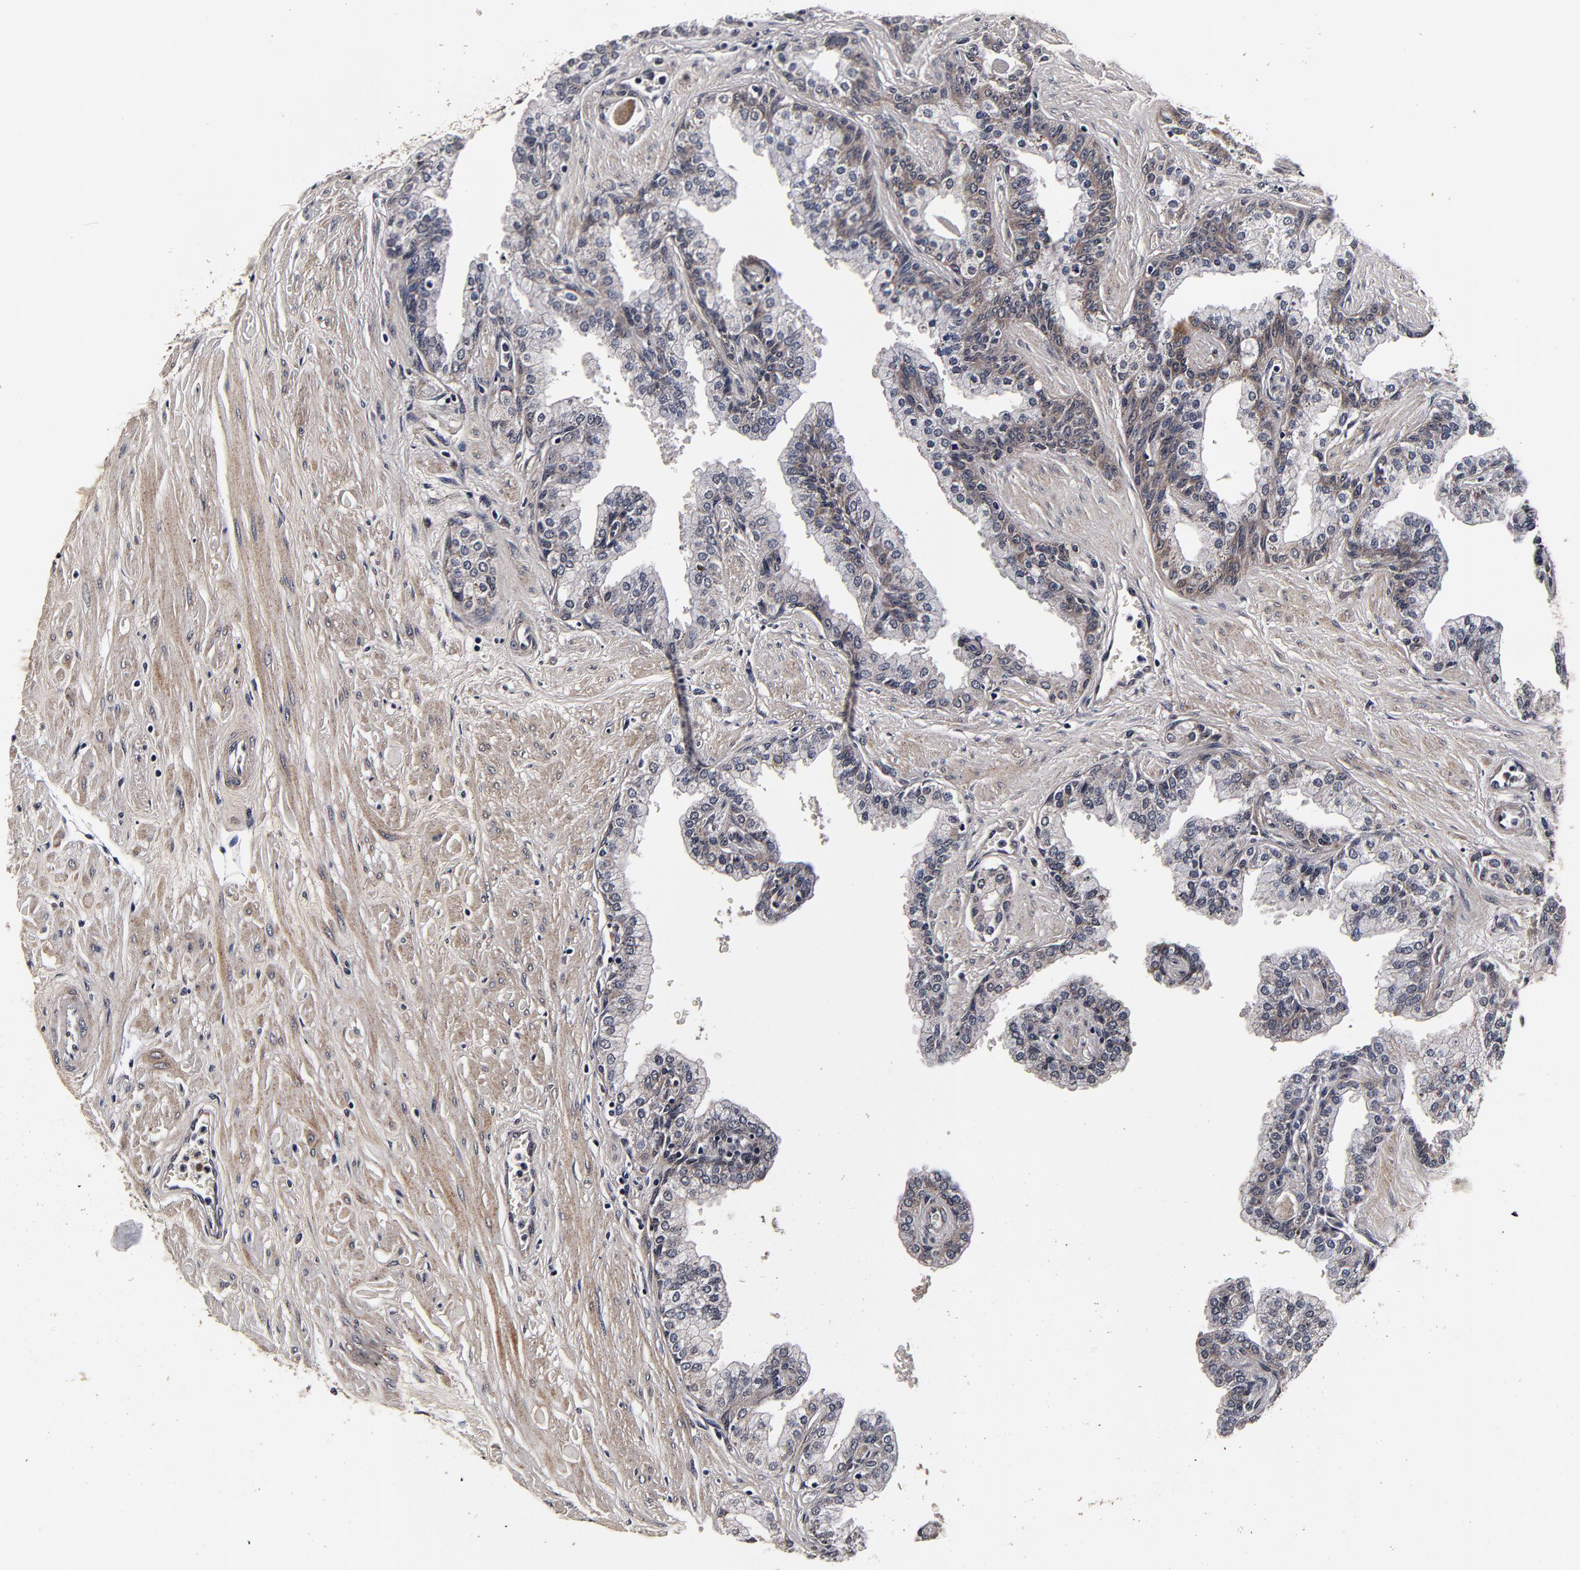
{"staining": {"intensity": "moderate", "quantity": "<25%", "location": "cytoplasmic/membranous"}, "tissue": "prostate", "cell_type": "Glandular cells", "image_type": "normal", "snomed": [{"axis": "morphology", "description": "Normal tissue, NOS"}, {"axis": "topography", "description": "Prostate"}], "caption": "Protein expression analysis of benign prostate reveals moderate cytoplasmic/membranous positivity in approximately <25% of glandular cells.", "gene": "MMP15", "patient": {"sex": "male", "age": 60}}